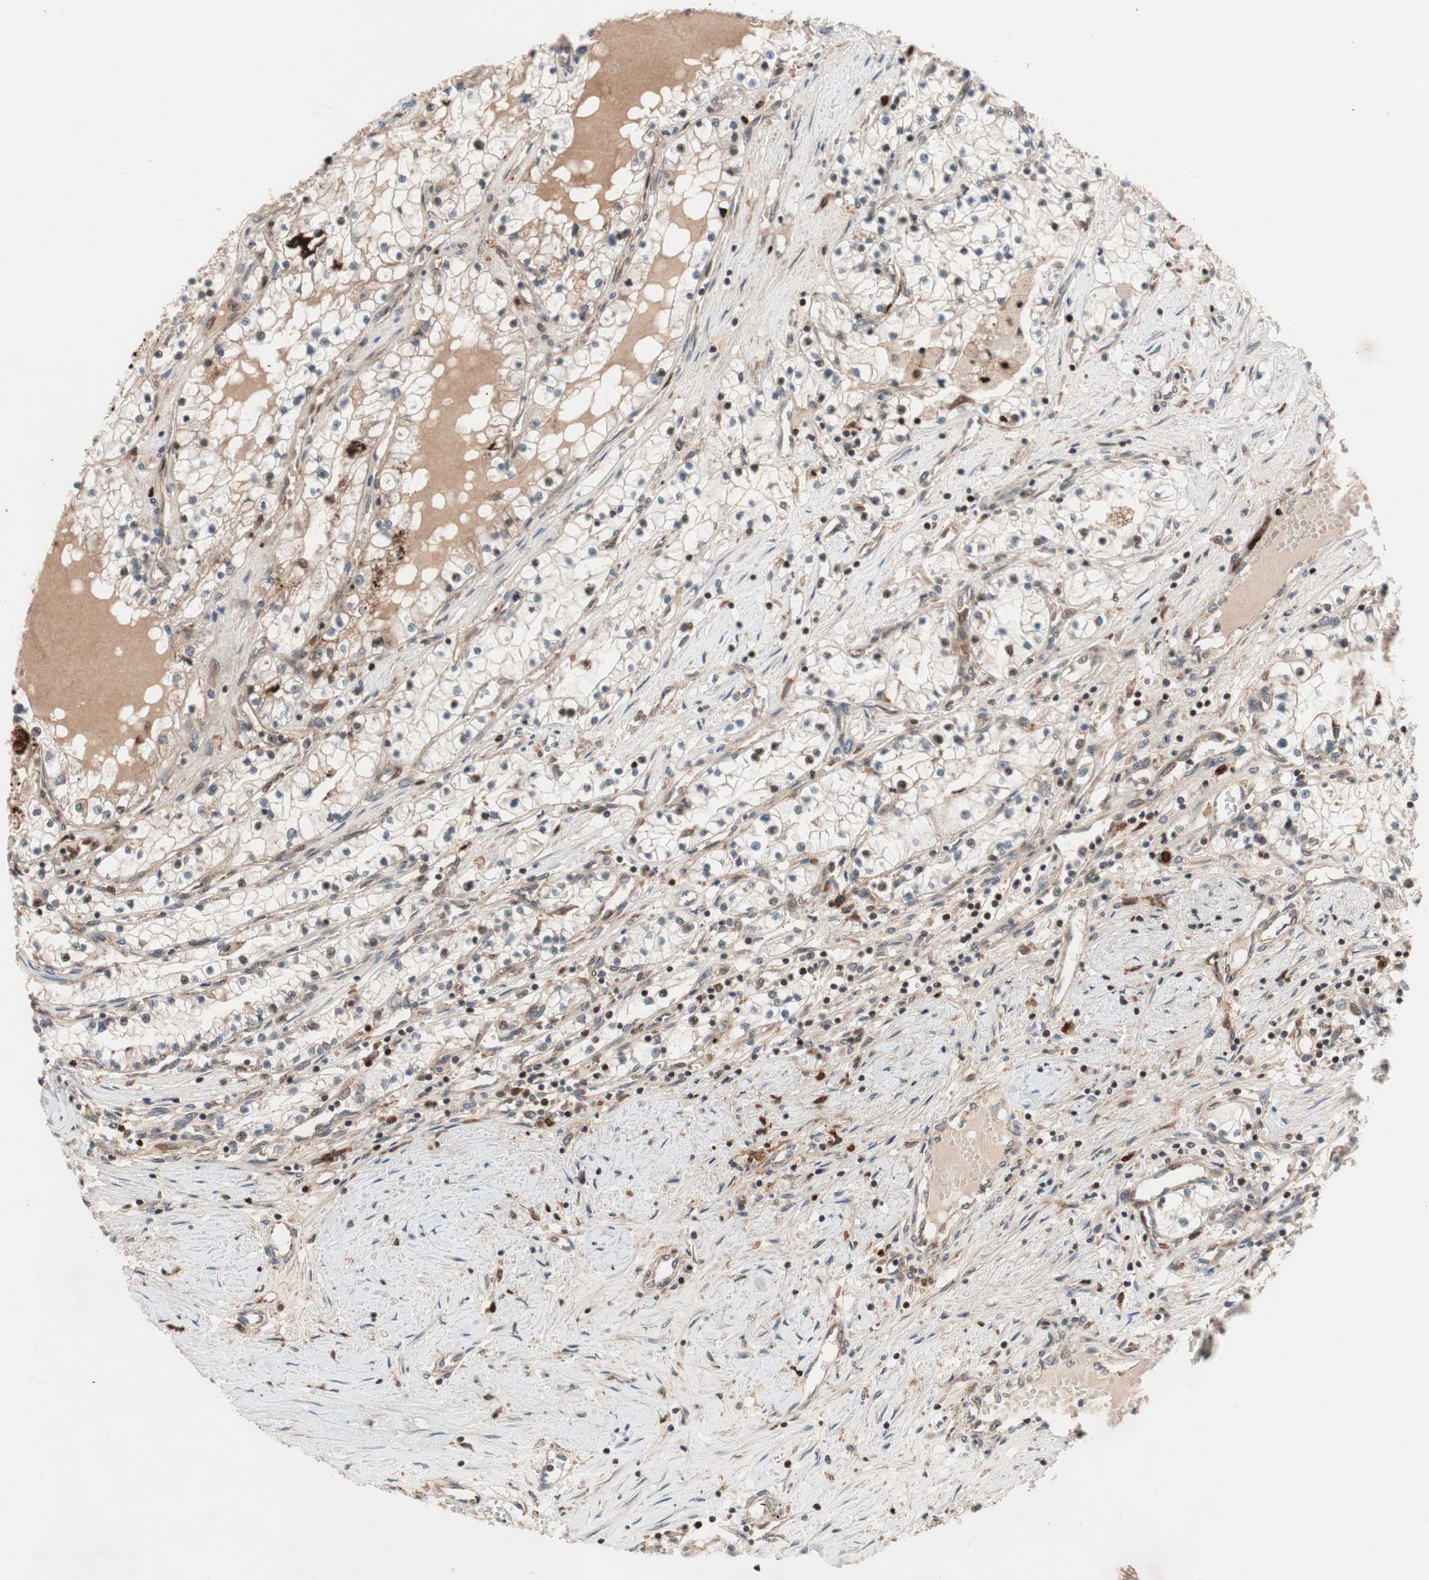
{"staining": {"intensity": "moderate", "quantity": "25%-75%", "location": "cytoplasmic/membranous,nuclear"}, "tissue": "renal cancer", "cell_type": "Tumor cells", "image_type": "cancer", "snomed": [{"axis": "morphology", "description": "Adenocarcinoma, NOS"}, {"axis": "topography", "description": "Kidney"}], "caption": "Protein staining of renal cancer tissue shows moderate cytoplasmic/membranous and nuclear expression in about 25%-75% of tumor cells. Immunohistochemistry (ihc) stains the protein in brown and the nuclei are stained blue.", "gene": "NF2", "patient": {"sex": "male", "age": 68}}